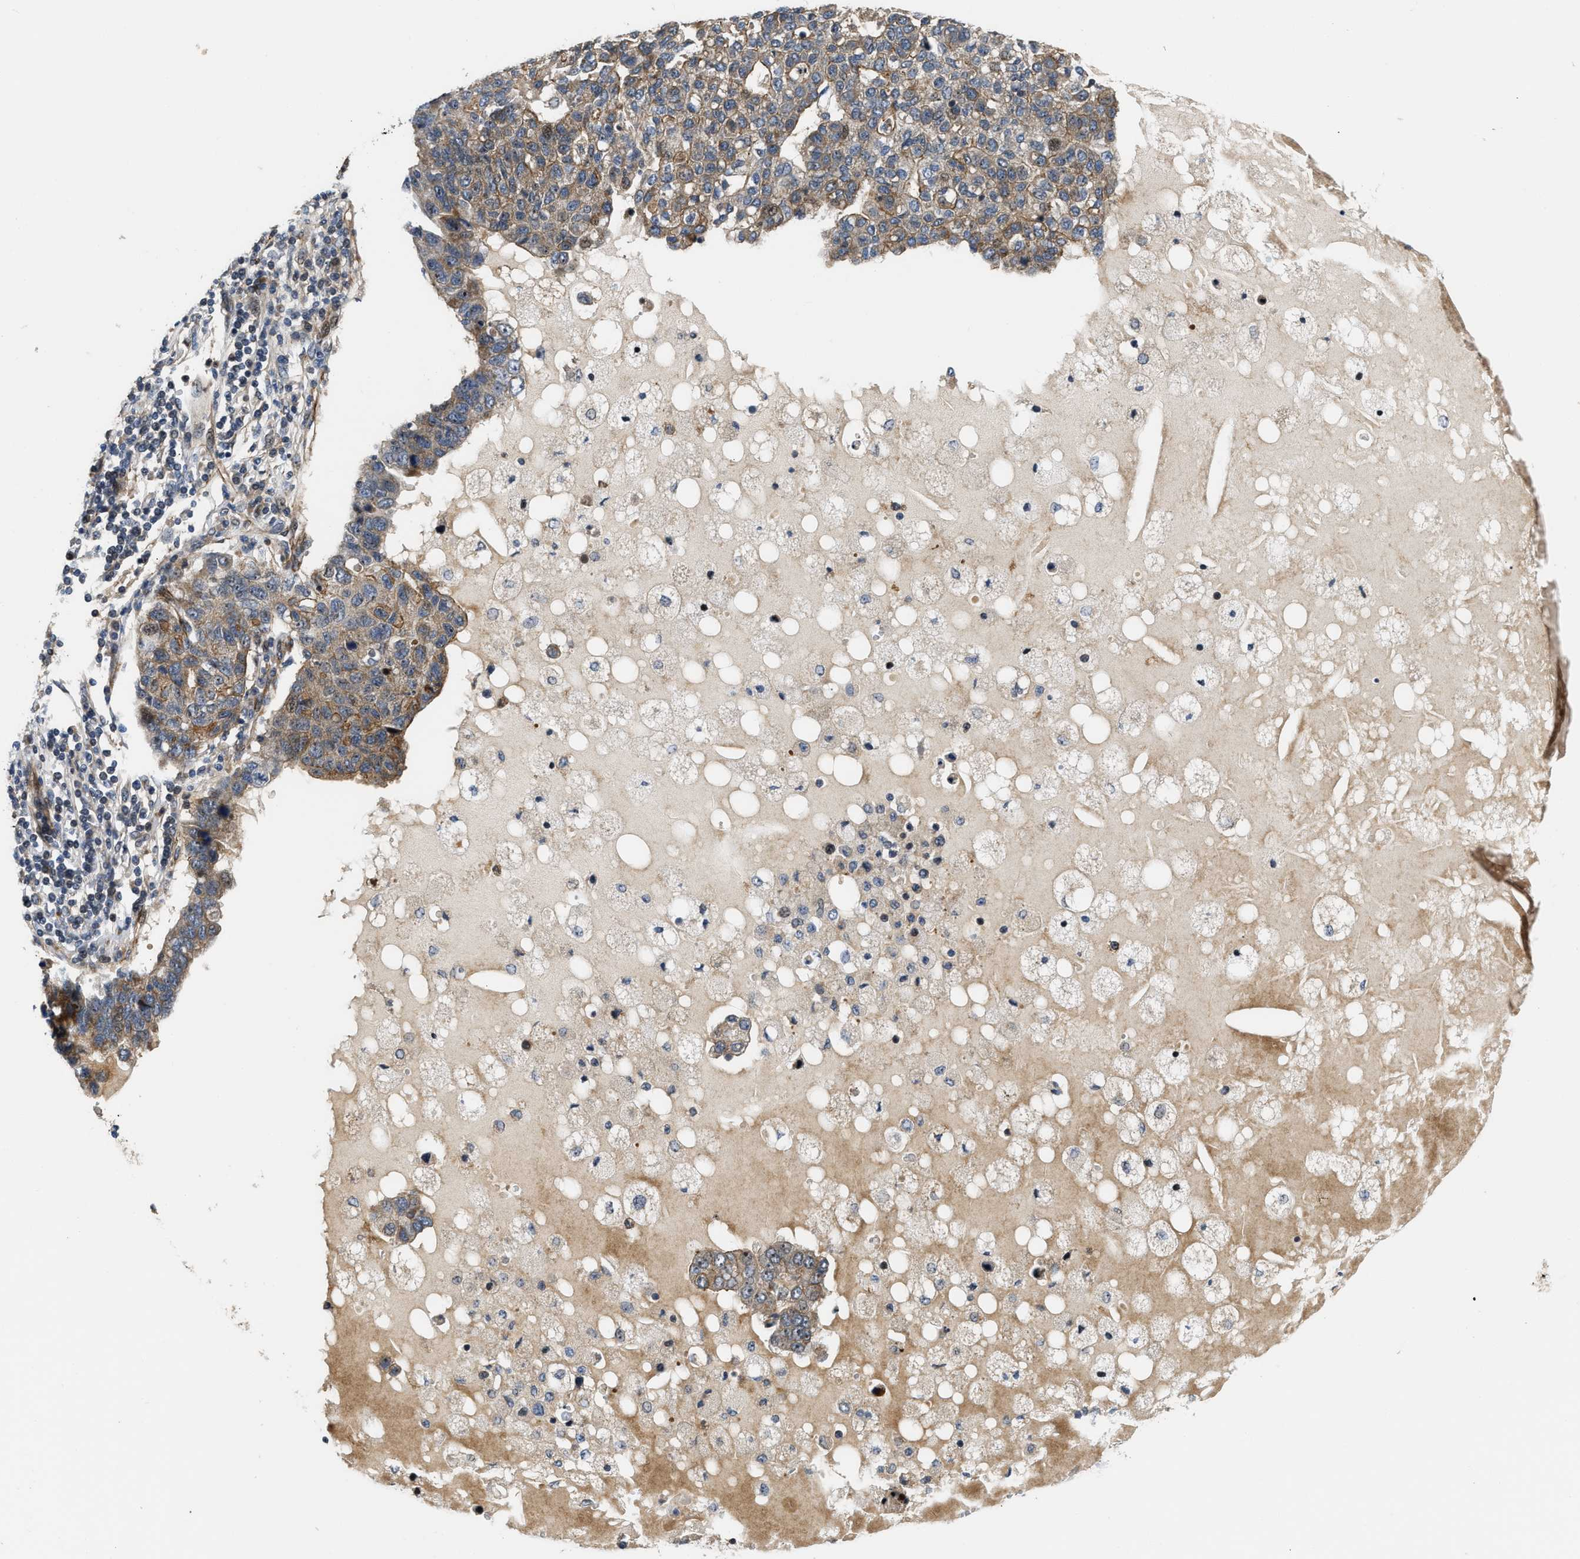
{"staining": {"intensity": "moderate", "quantity": "25%-75%", "location": "cytoplasmic/membranous"}, "tissue": "pancreatic cancer", "cell_type": "Tumor cells", "image_type": "cancer", "snomed": [{"axis": "morphology", "description": "Adenocarcinoma, NOS"}, {"axis": "topography", "description": "Pancreas"}], "caption": "The image exhibits immunohistochemical staining of pancreatic adenocarcinoma. There is moderate cytoplasmic/membranous staining is identified in approximately 25%-75% of tumor cells.", "gene": "ALDH3A2", "patient": {"sex": "female", "age": 61}}